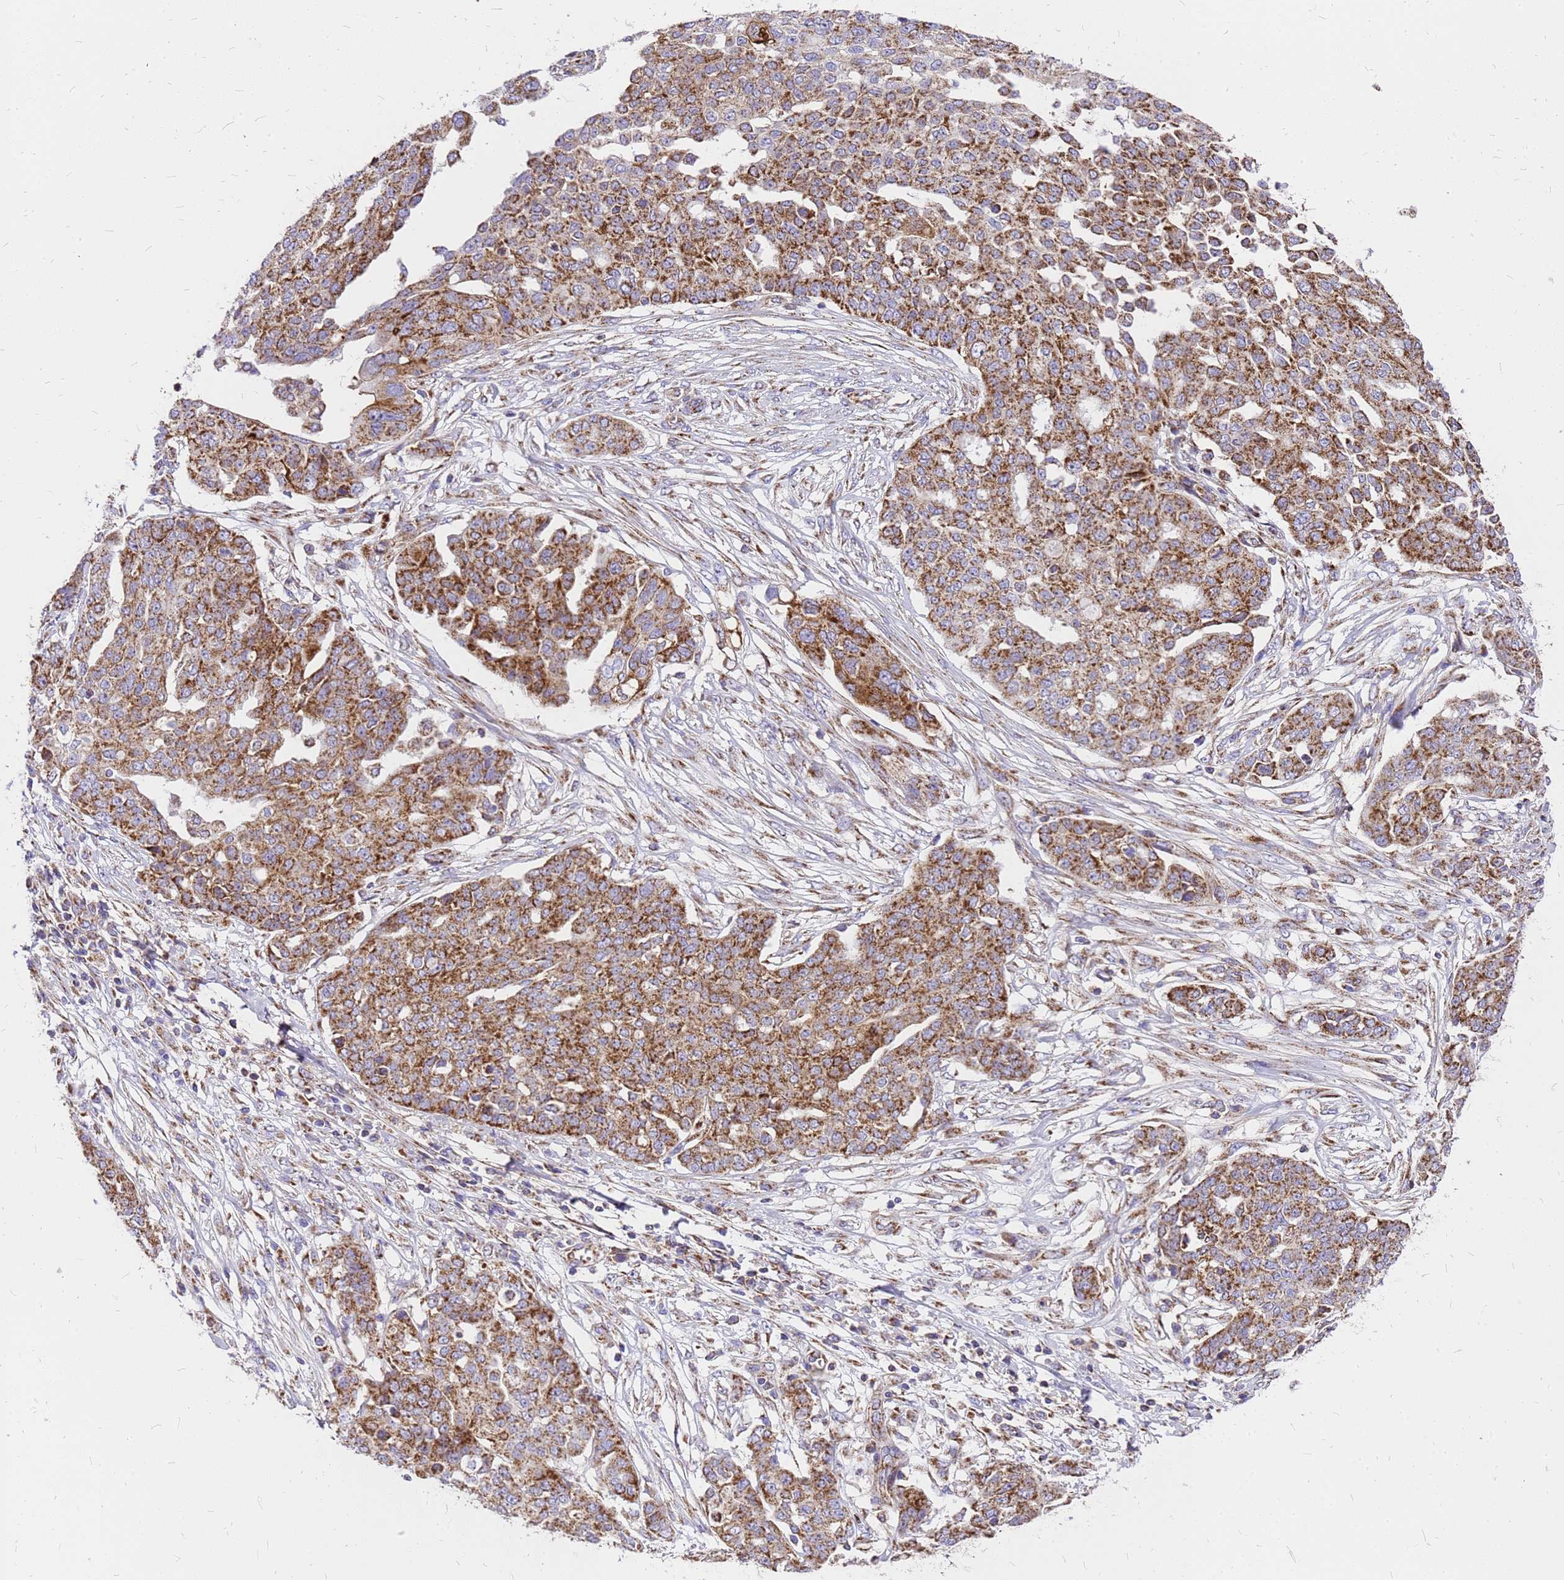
{"staining": {"intensity": "moderate", "quantity": ">75%", "location": "cytoplasmic/membranous"}, "tissue": "ovarian cancer", "cell_type": "Tumor cells", "image_type": "cancer", "snomed": [{"axis": "morphology", "description": "Cystadenocarcinoma, serous, NOS"}, {"axis": "topography", "description": "Soft tissue"}, {"axis": "topography", "description": "Ovary"}], "caption": "Moderate cytoplasmic/membranous protein expression is present in about >75% of tumor cells in ovarian serous cystadenocarcinoma.", "gene": "MRPS26", "patient": {"sex": "female", "age": 57}}